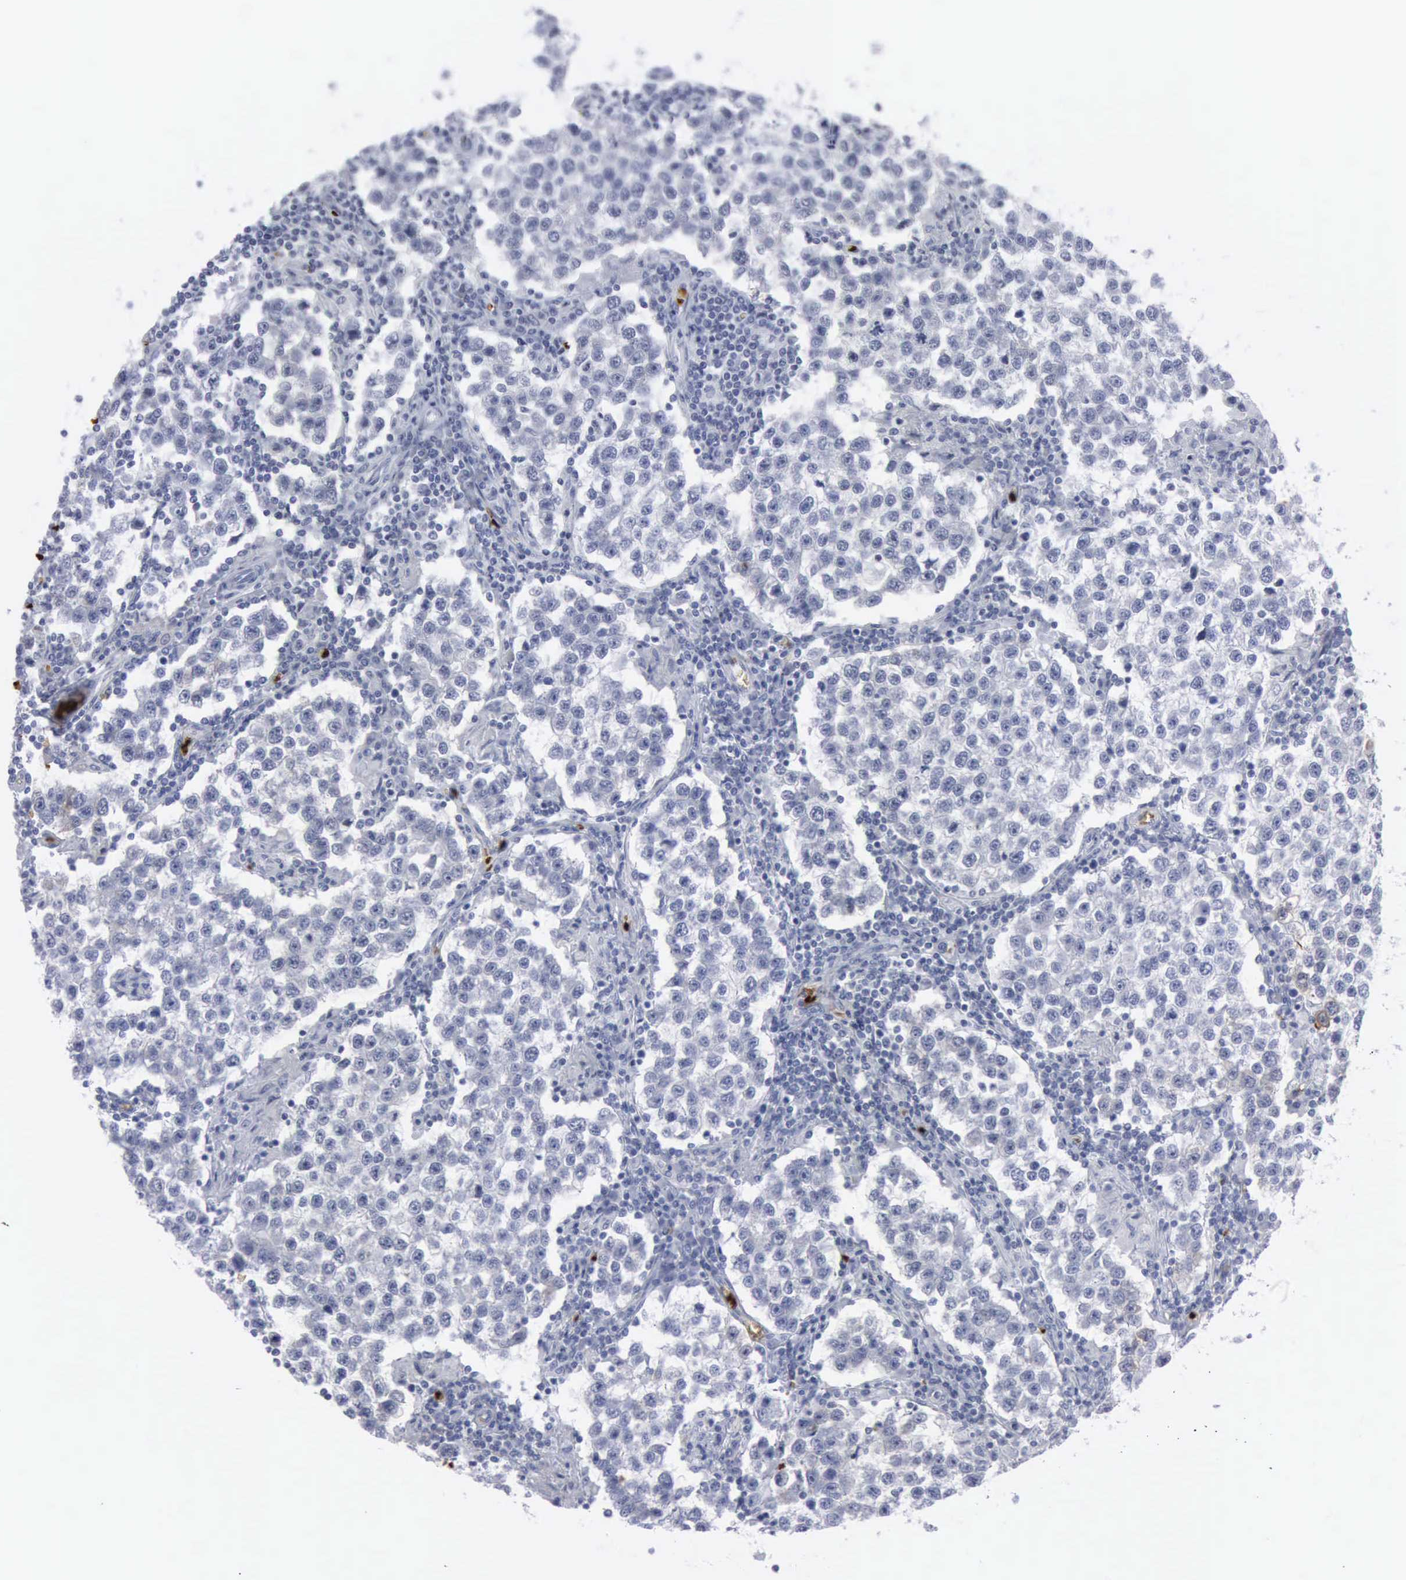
{"staining": {"intensity": "negative", "quantity": "none", "location": "none"}, "tissue": "testis cancer", "cell_type": "Tumor cells", "image_type": "cancer", "snomed": [{"axis": "morphology", "description": "Seminoma, NOS"}, {"axis": "topography", "description": "Testis"}], "caption": "IHC image of neoplastic tissue: human testis cancer stained with DAB demonstrates no significant protein expression in tumor cells. The staining was performed using DAB (3,3'-diaminobenzidine) to visualize the protein expression in brown, while the nuclei were stained in blue with hematoxylin (Magnification: 20x).", "gene": "TGFB1", "patient": {"sex": "male", "age": 36}}